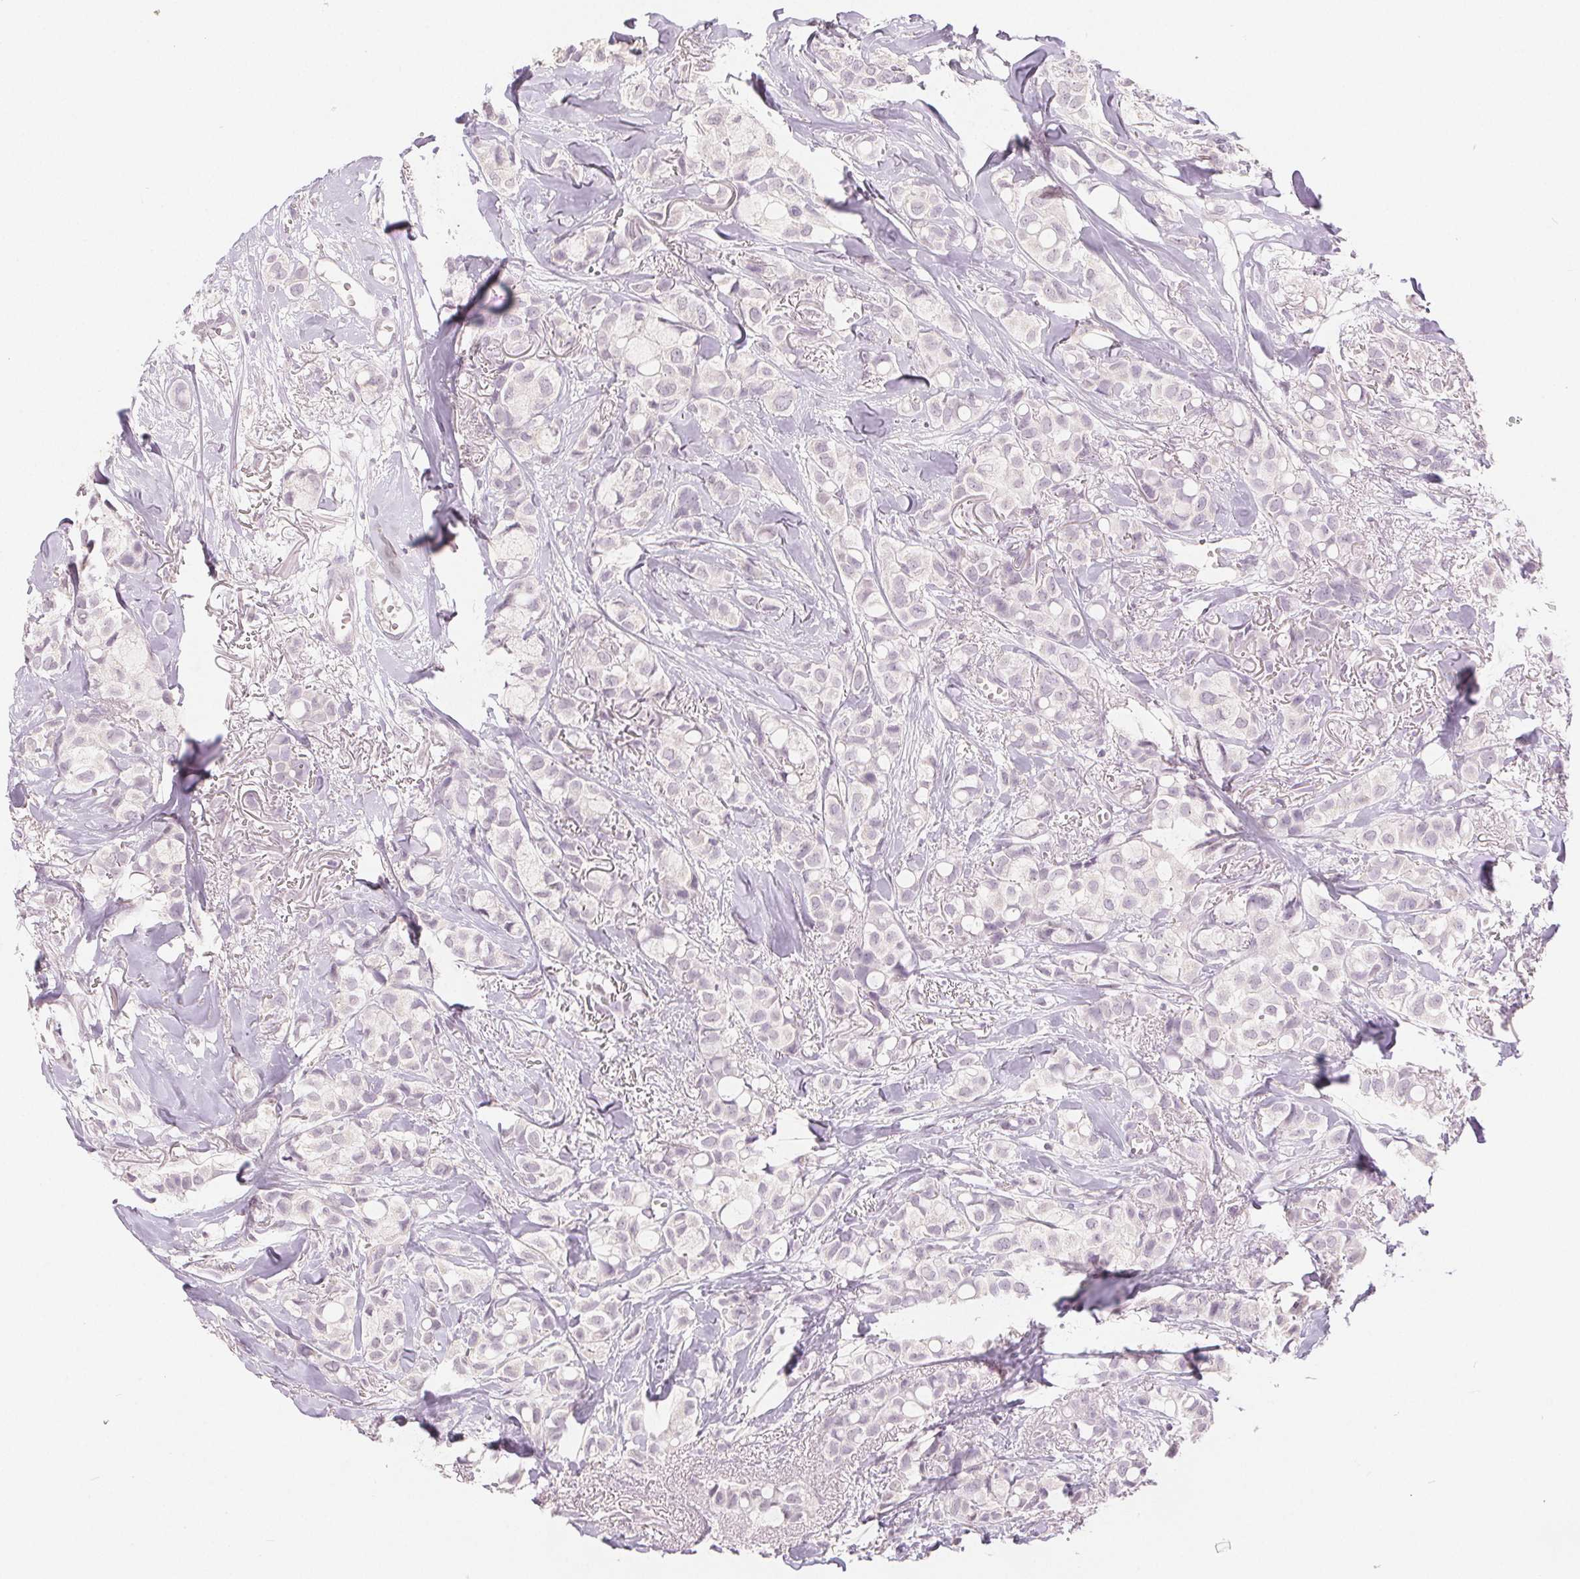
{"staining": {"intensity": "negative", "quantity": "none", "location": "none"}, "tissue": "breast cancer", "cell_type": "Tumor cells", "image_type": "cancer", "snomed": [{"axis": "morphology", "description": "Duct carcinoma"}, {"axis": "topography", "description": "Breast"}], "caption": "Immunohistochemistry (IHC) micrograph of human intraductal carcinoma (breast) stained for a protein (brown), which shows no expression in tumor cells. The staining was performed using DAB to visualize the protein expression in brown, while the nuclei were stained in blue with hematoxylin (Magnification: 20x).", "gene": "SLC27A5", "patient": {"sex": "female", "age": 85}}